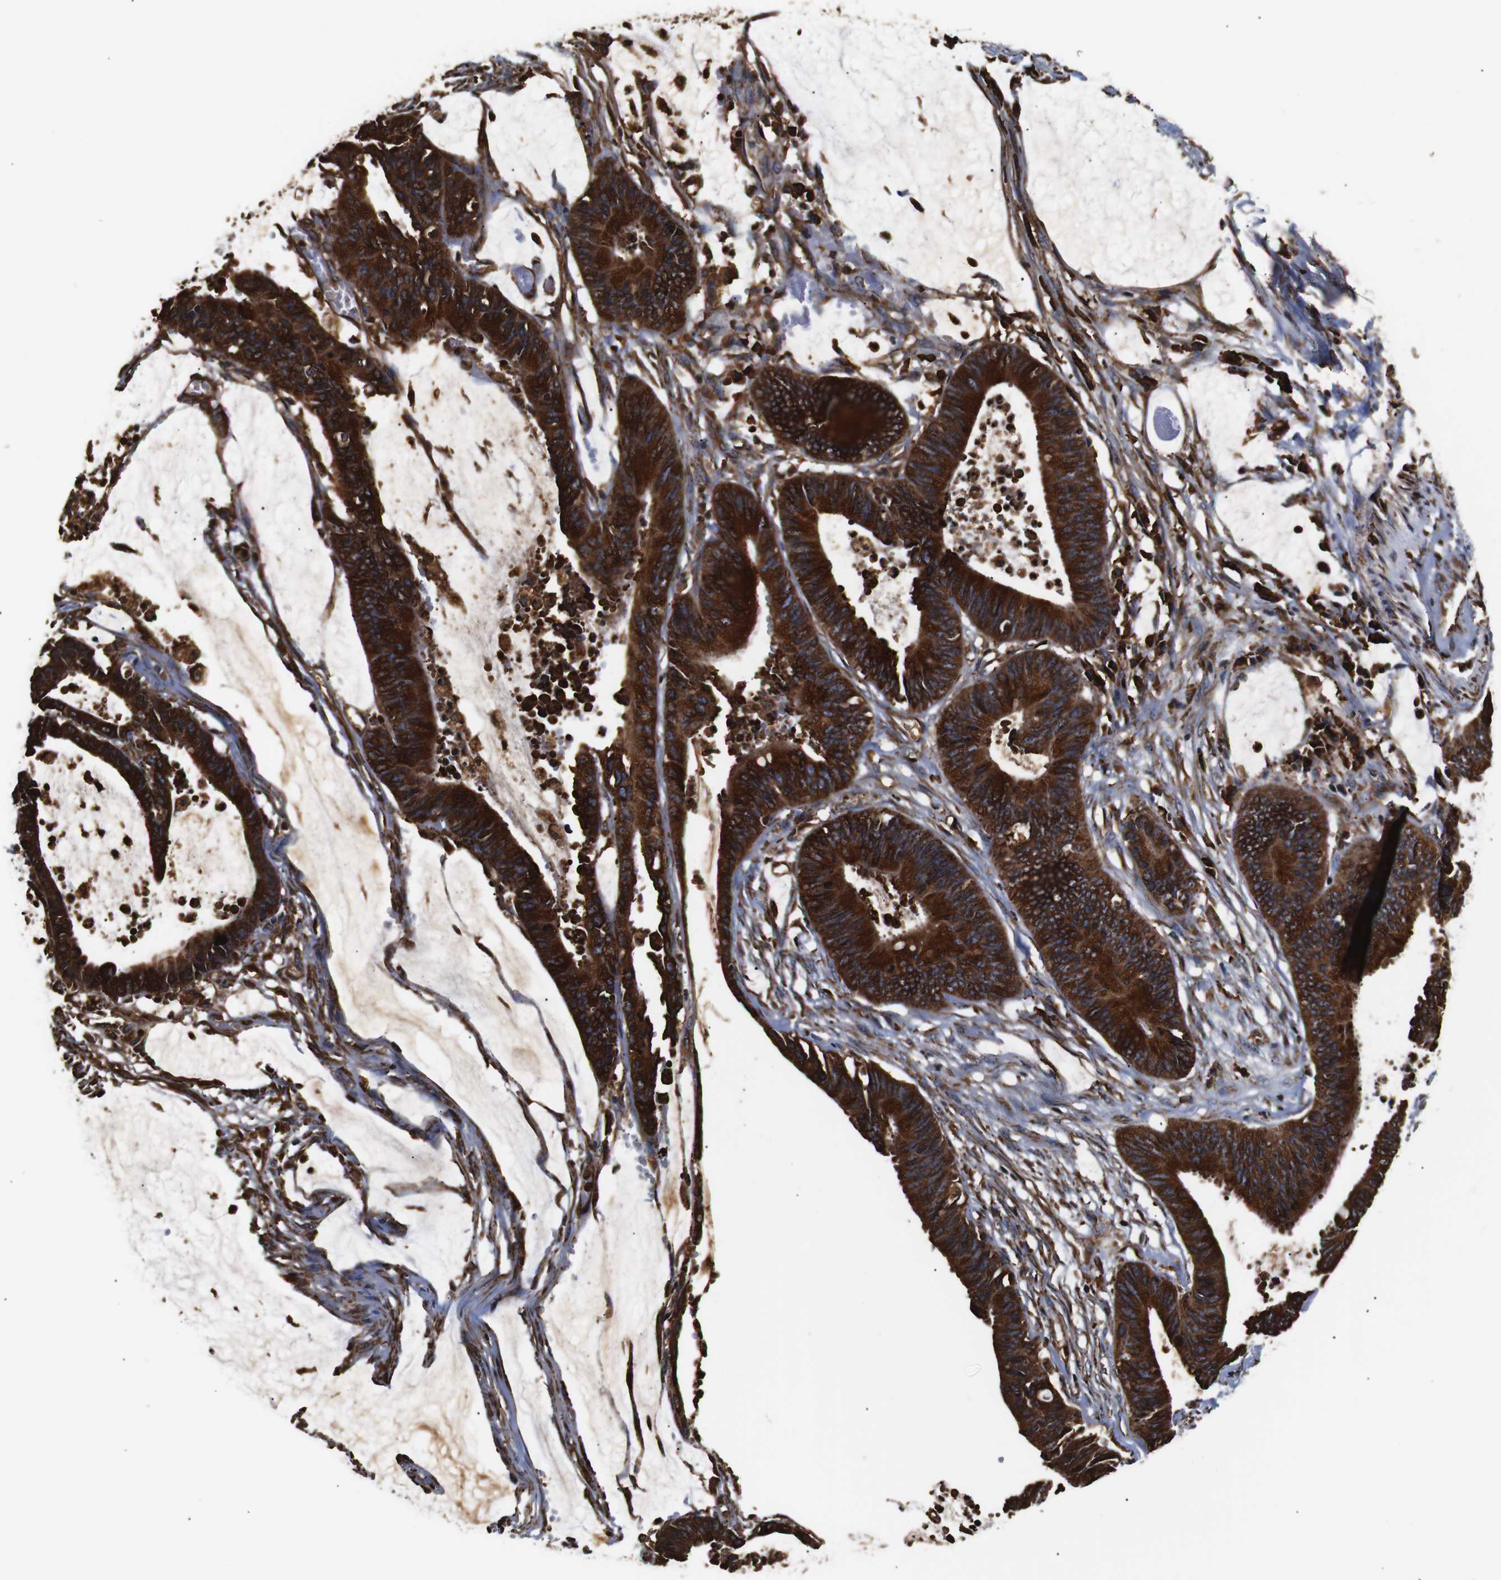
{"staining": {"intensity": "strong", "quantity": ">75%", "location": "cytoplasmic/membranous"}, "tissue": "colorectal cancer", "cell_type": "Tumor cells", "image_type": "cancer", "snomed": [{"axis": "morphology", "description": "Adenocarcinoma, NOS"}, {"axis": "topography", "description": "Rectum"}], "caption": "This is a histology image of immunohistochemistry (IHC) staining of colorectal adenocarcinoma, which shows strong expression in the cytoplasmic/membranous of tumor cells.", "gene": "HHIP", "patient": {"sex": "female", "age": 66}}